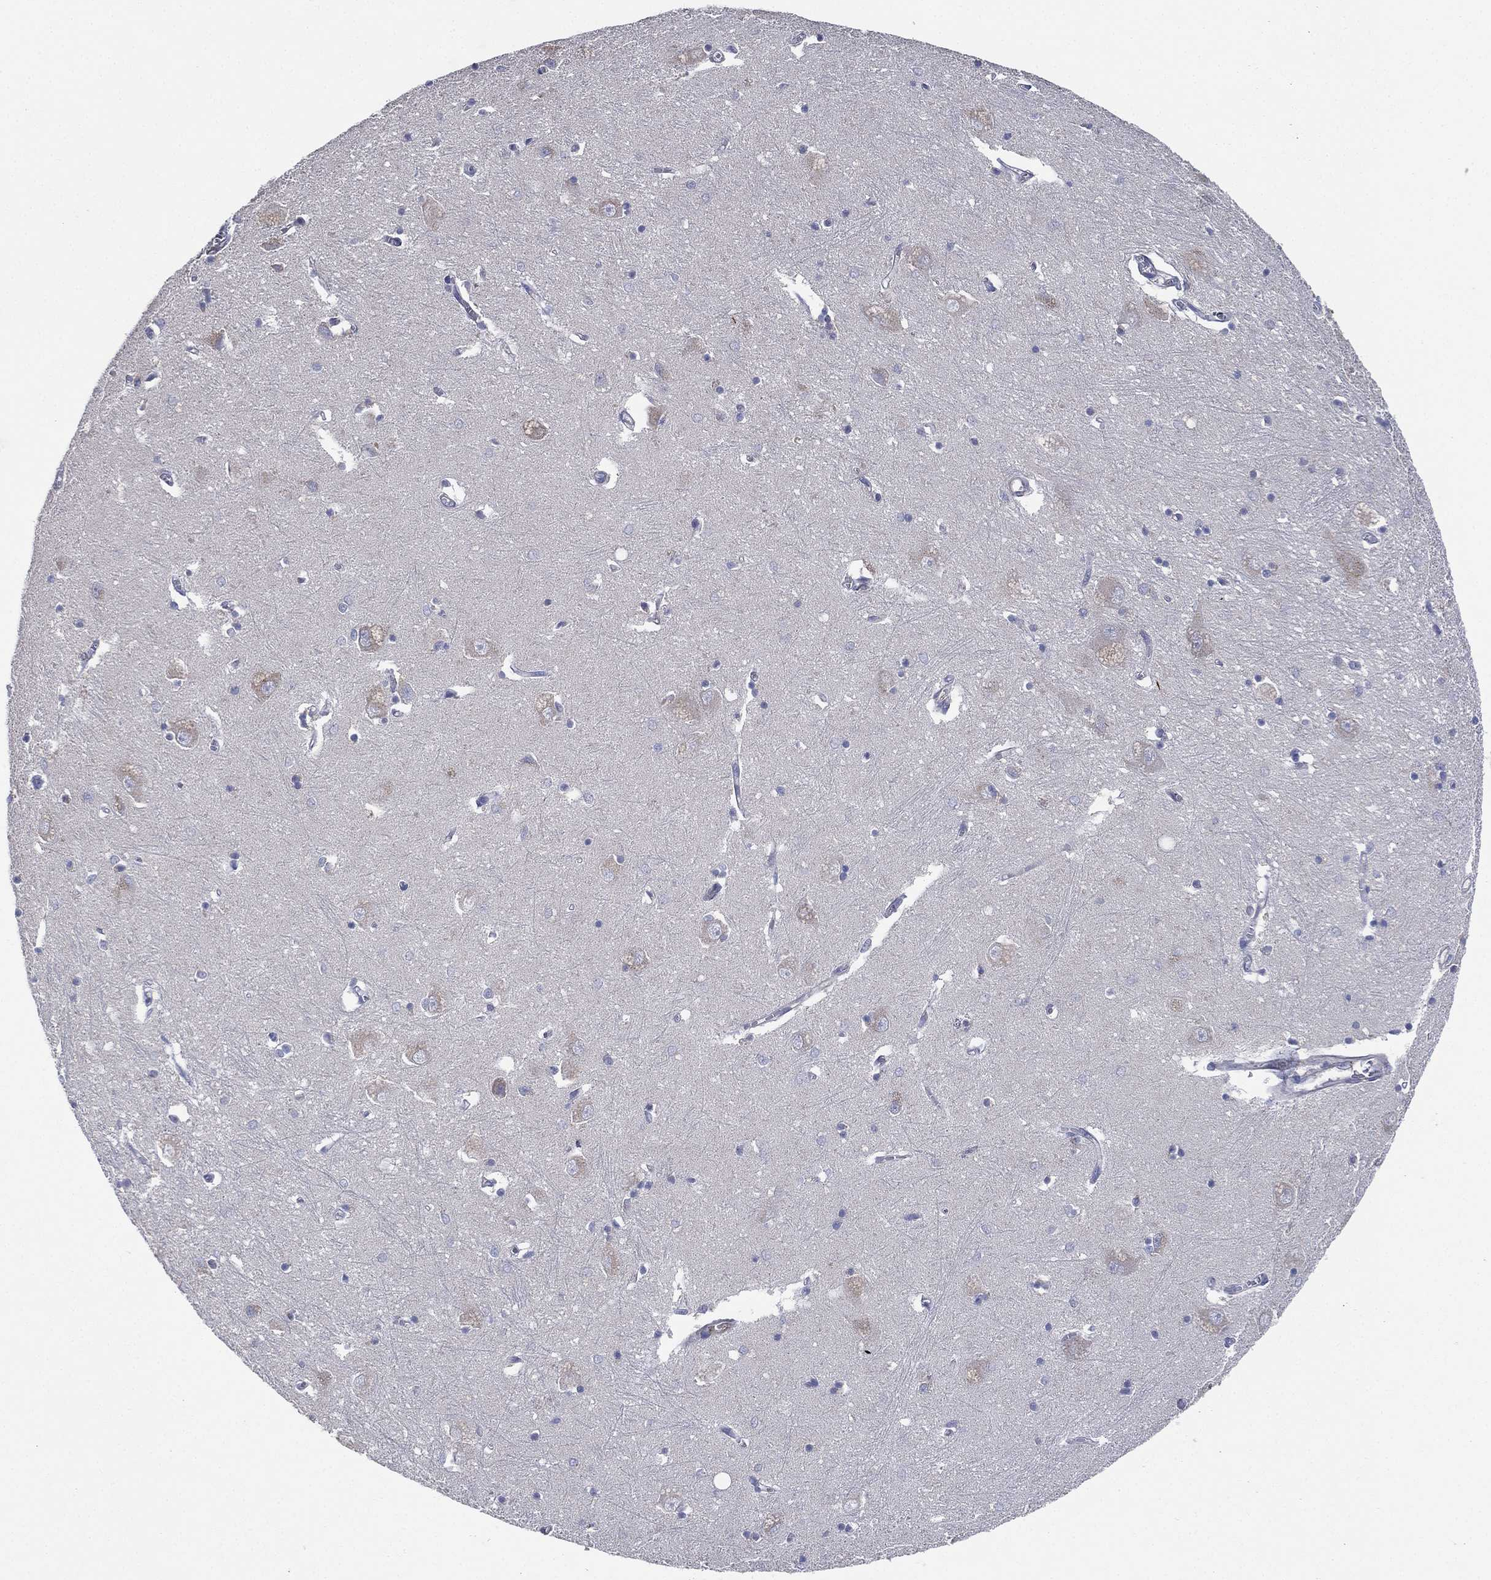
{"staining": {"intensity": "negative", "quantity": "none", "location": "none"}, "tissue": "caudate", "cell_type": "Glial cells", "image_type": "normal", "snomed": [{"axis": "morphology", "description": "Normal tissue, NOS"}, {"axis": "topography", "description": "Lateral ventricle wall"}], "caption": "DAB immunohistochemical staining of normal human caudate shows no significant staining in glial cells. The staining is performed using DAB (3,3'-diaminobenzidine) brown chromogen with nuclei counter-stained in using hematoxylin.", "gene": "ATP8A2", "patient": {"sex": "male", "age": 54}}